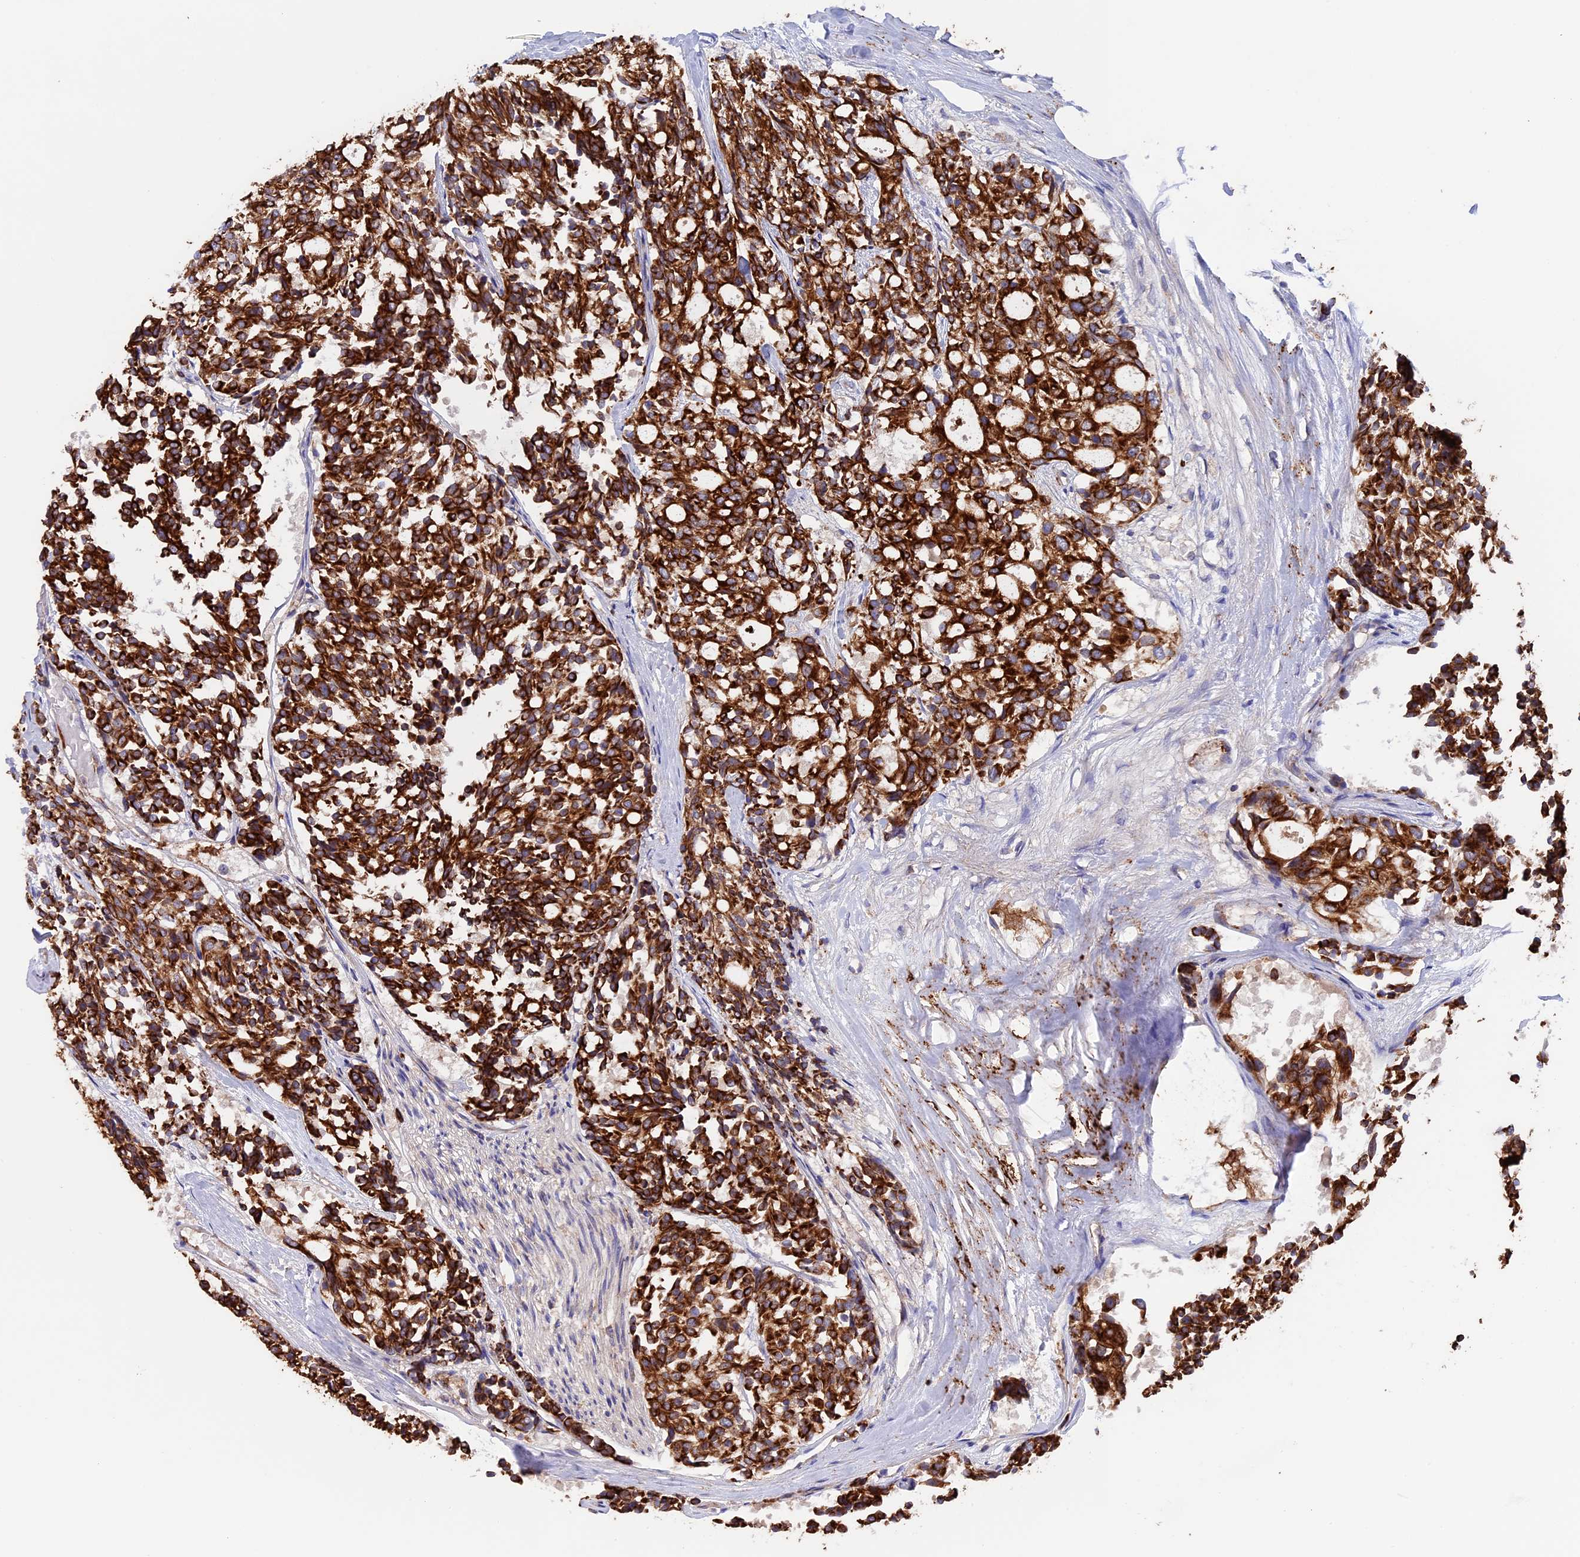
{"staining": {"intensity": "strong", "quantity": ">75%", "location": "cytoplasmic/membranous"}, "tissue": "carcinoid", "cell_type": "Tumor cells", "image_type": "cancer", "snomed": [{"axis": "morphology", "description": "Carcinoid, malignant, NOS"}, {"axis": "topography", "description": "Pancreas"}], "caption": "Immunohistochemical staining of human carcinoid demonstrates strong cytoplasmic/membranous protein staining in about >75% of tumor cells.", "gene": "PTPN9", "patient": {"sex": "female", "age": 54}}